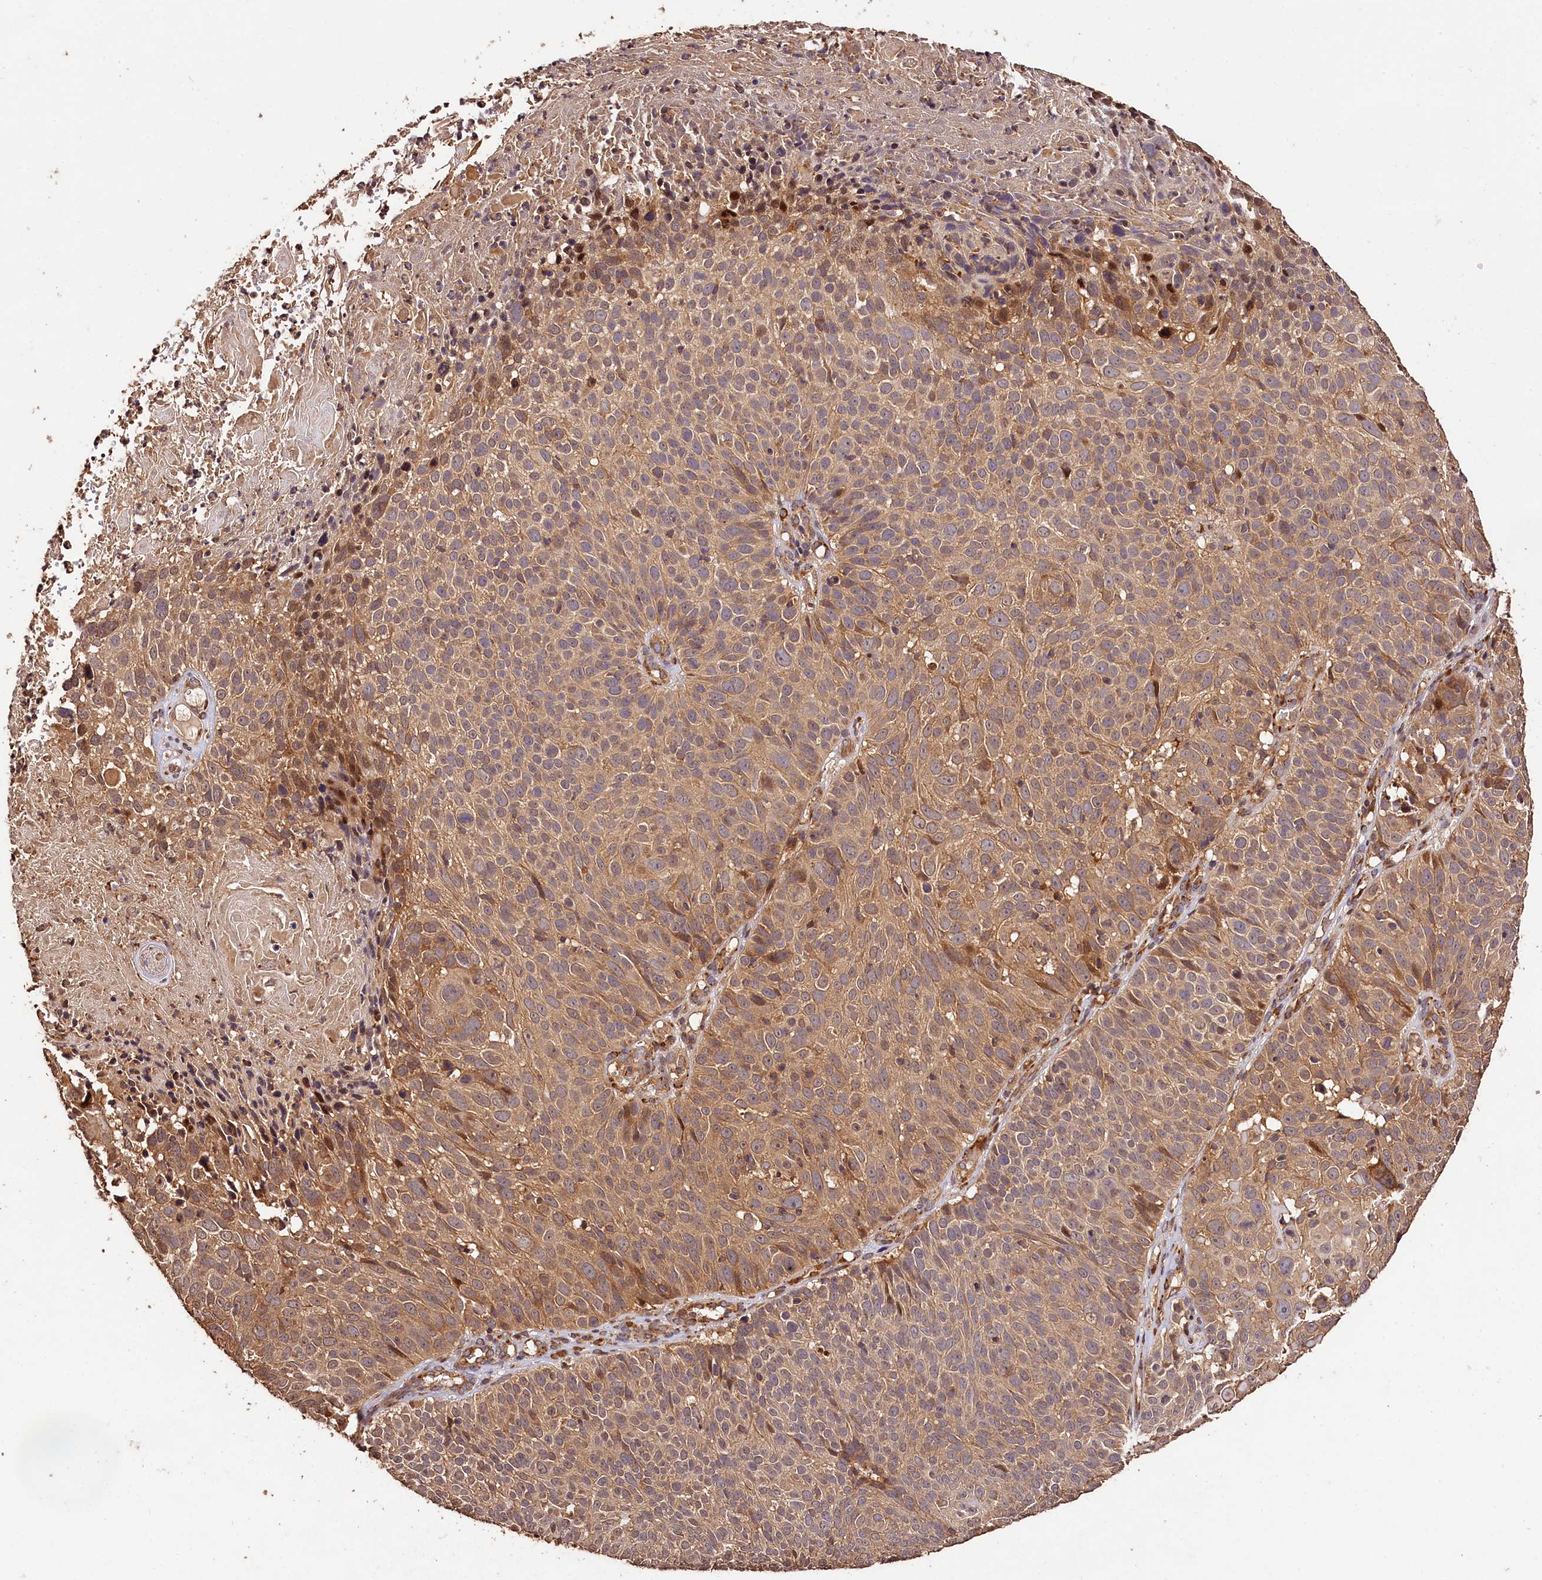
{"staining": {"intensity": "weak", "quantity": ">75%", "location": "cytoplasmic/membranous"}, "tissue": "cervical cancer", "cell_type": "Tumor cells", "image_type": "cancer", "snomed": [{"axis": "morphology", "description": "Squamous cell carcinoma, NOS"}, {"axis": "topography", "description": "Cervix"}], "caption": "Immunohistochemical staining of human cervical squamous cell carcinoma exhibits low levels of weak cytoplasmic/membranous positivity in about >75% of tumor cells. (DAB (3,3'-diaminobenzidine) = brown stain, brightfield microscopy at high magnification).", "gene": "KPTN", "patient": {"sex": "female", "age": 74}}